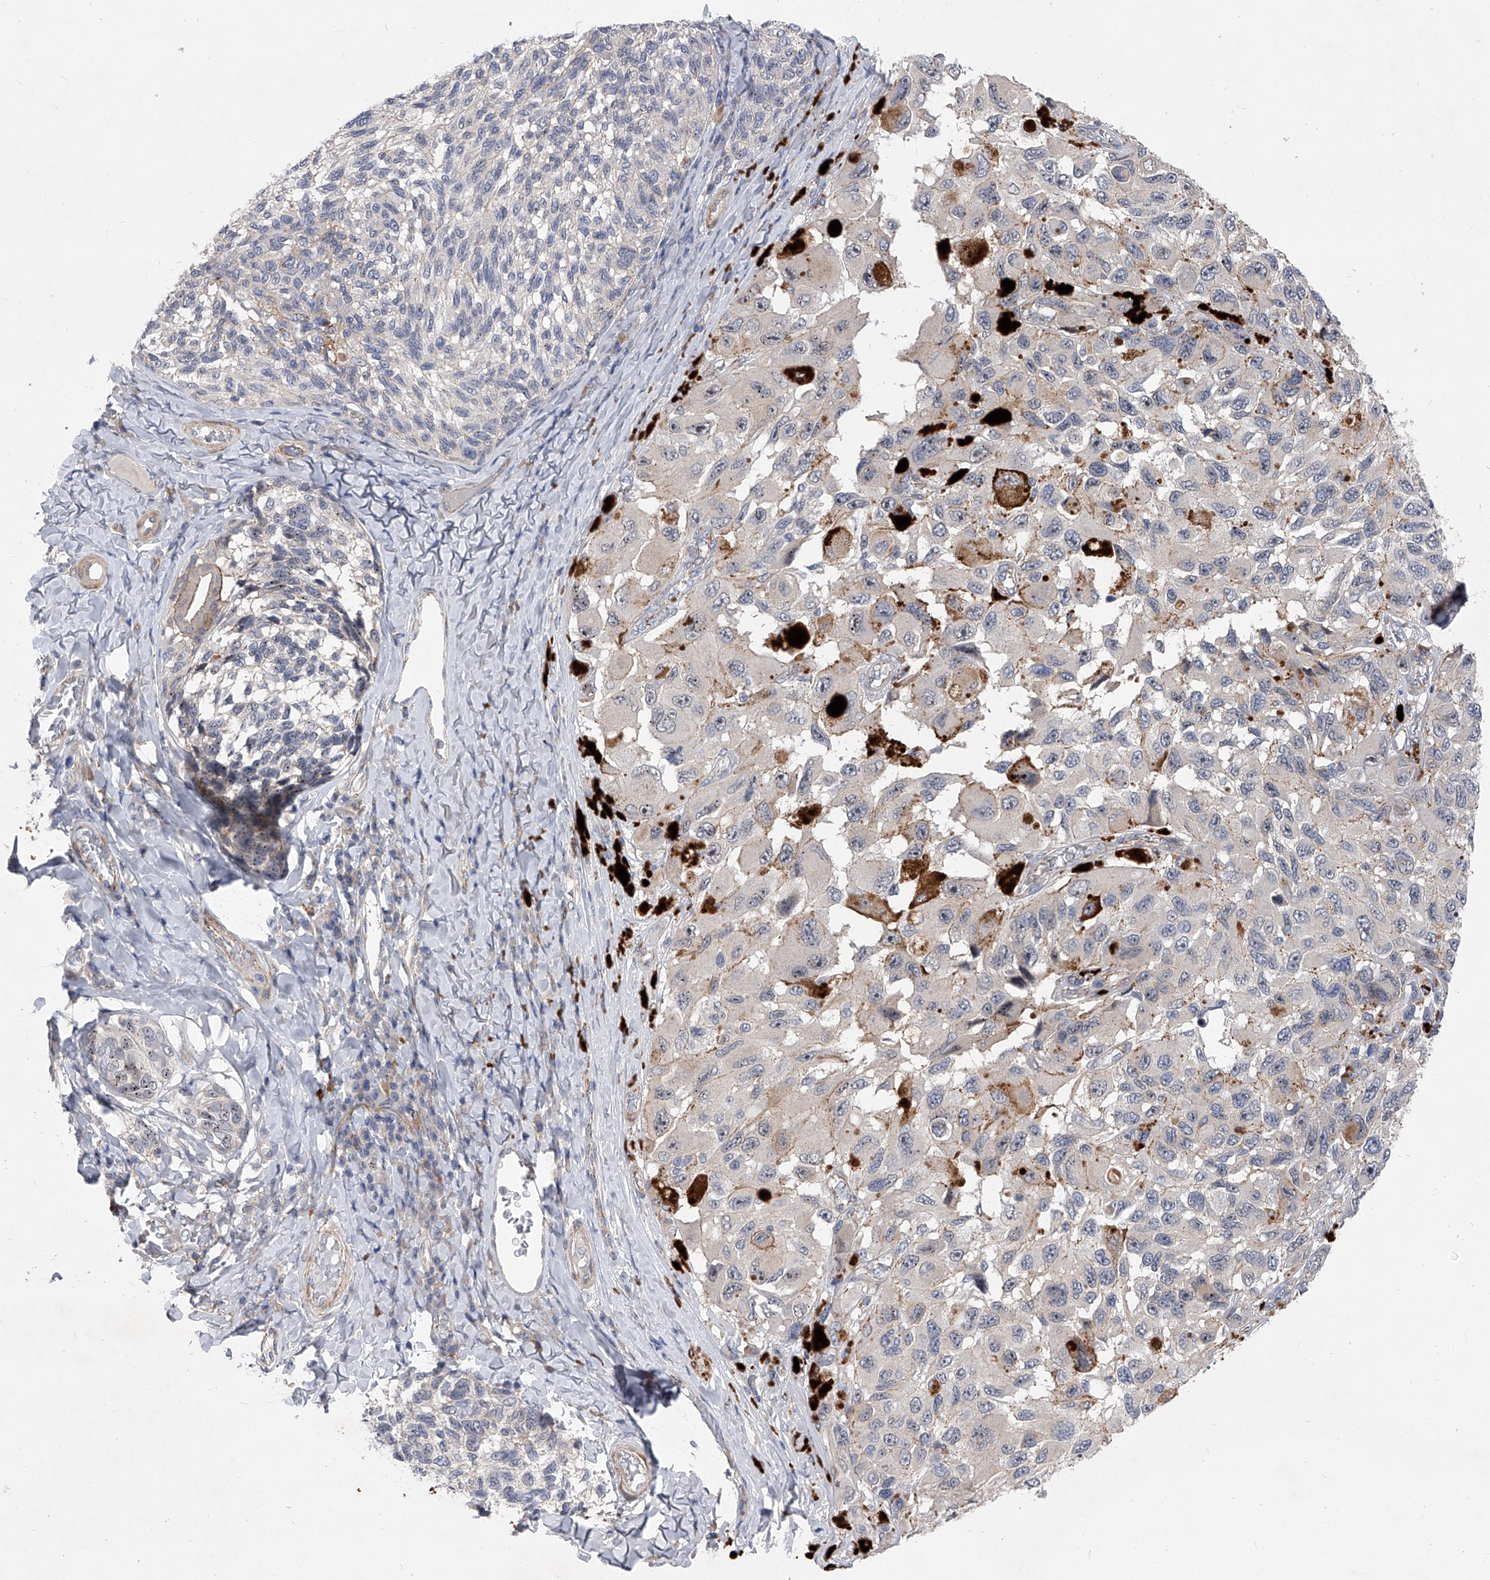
{"staining": {"intensity": "negative", "quantity": "none", "location": "none"}, "tissue": "melanoma", "cell_type": "Tumor cells", "image_type": "cancer", "snomed": [{"axis": "morphology", "description": "Malignant melanoma, NOS"}, {"axis": "topography", "description": "Skin"}], "caption": "Immunohistochemical staining of human malignant melanoma displays no significant staining in tumor cells. (DAB (3,3'-diaminobenzidine) immunohistochemistry with hematoxylin counter stain).", "gene": "MINDY4", "patient": {"sex": "female", "age": 73}}